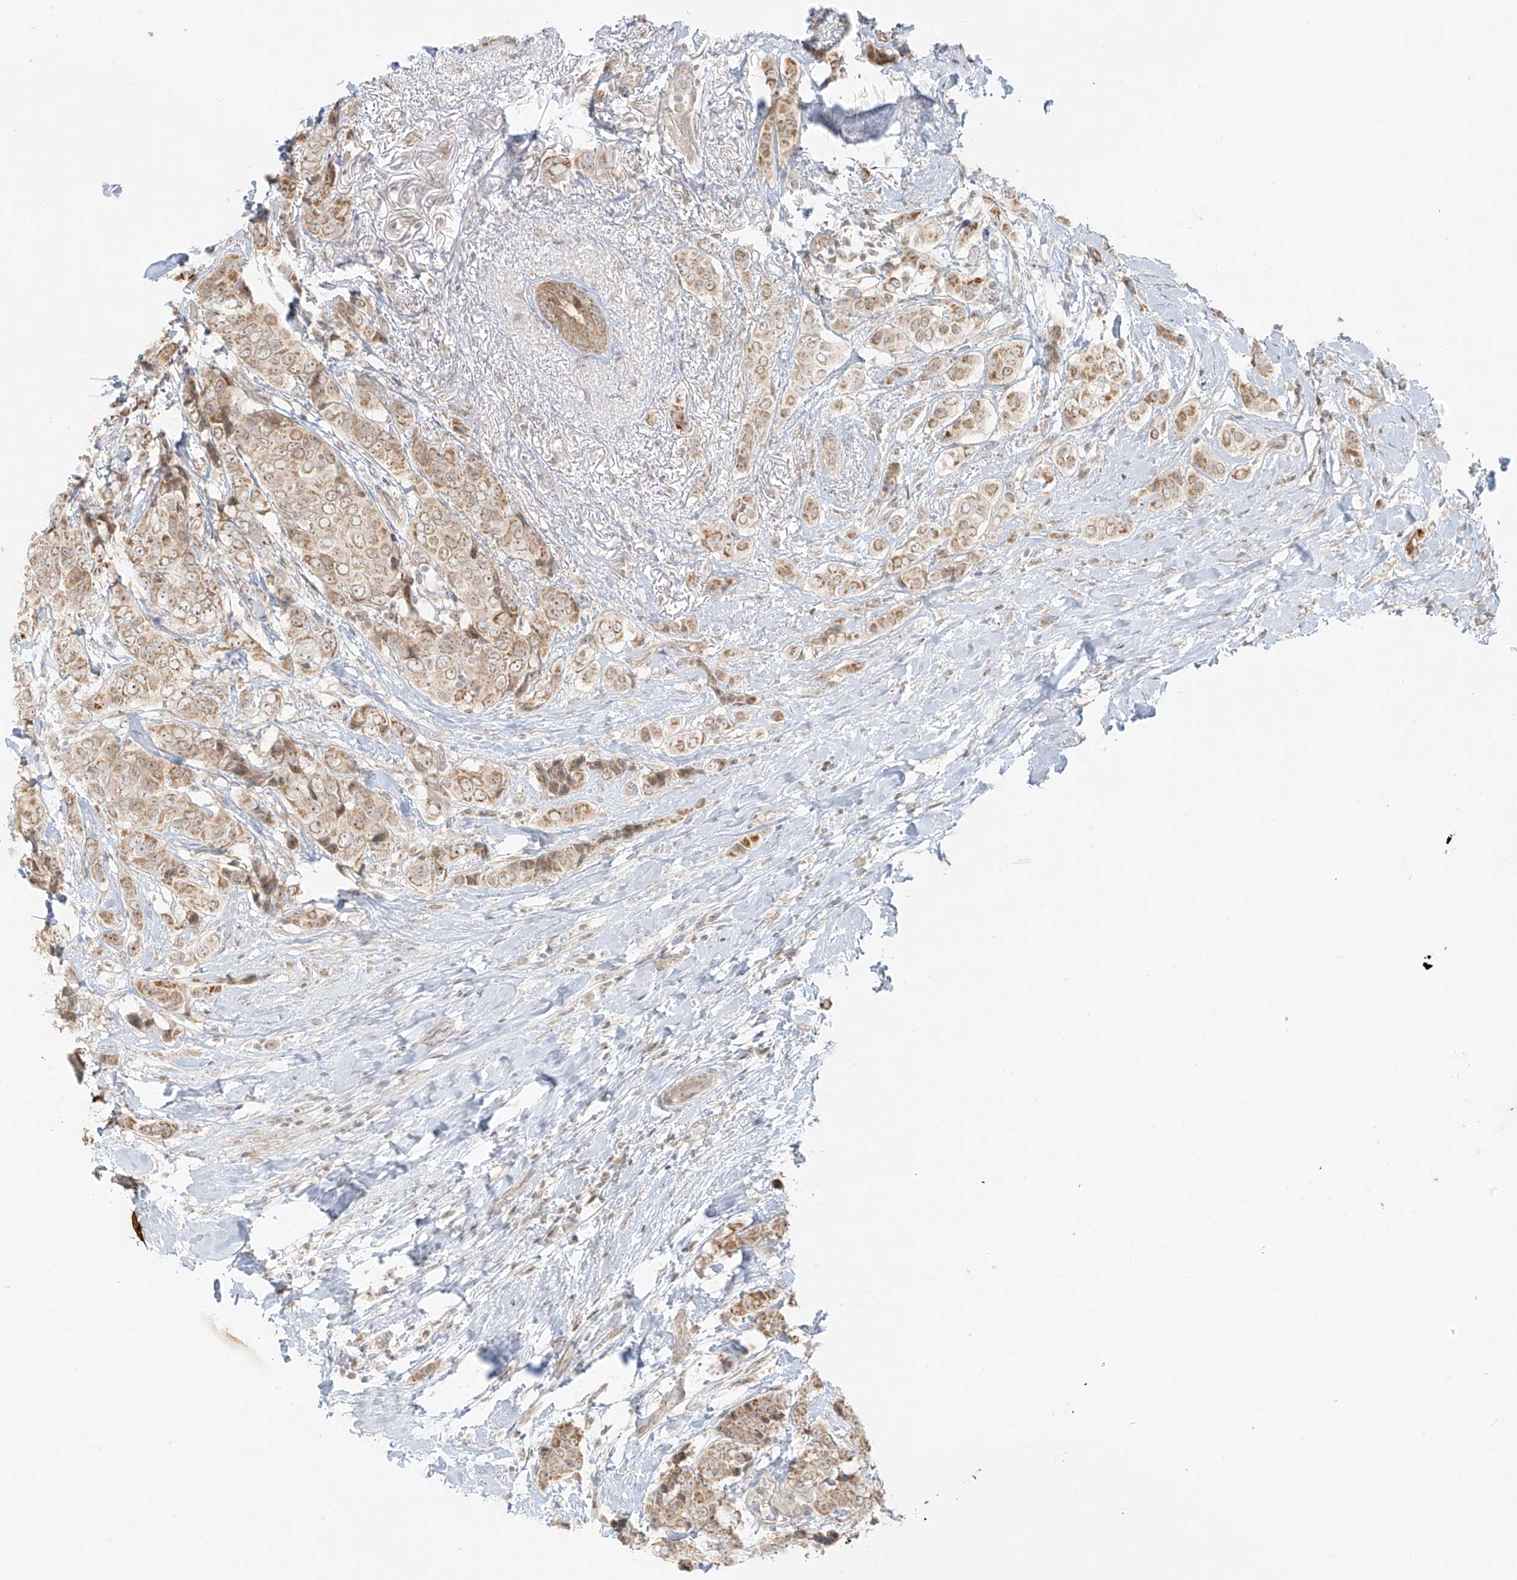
{"staining": {"intensity": "moderate", "quantity": ">75%", "location": "cytoplasmic/membranous"}, "tissue": "breast cancer", "cell_type": "Tumor cells", "image_type": "cancer", "snomed": [{"axis": "morphology", "description": "Lobular carcinoma"}, {"axis": "topography", "description": "Breast"}], "caption": "Brown immunohistochemical staining in human breast cancer displays moderate cytoplasmic/membranous staining in approximately >75% of tumor cells. Using DAB (brown) and hematoxylin (blue) stains, captured at high magnification using brightfield microscopy.", "gene": "MIPEP", "patient": {"sex": "female", "age": 51}}